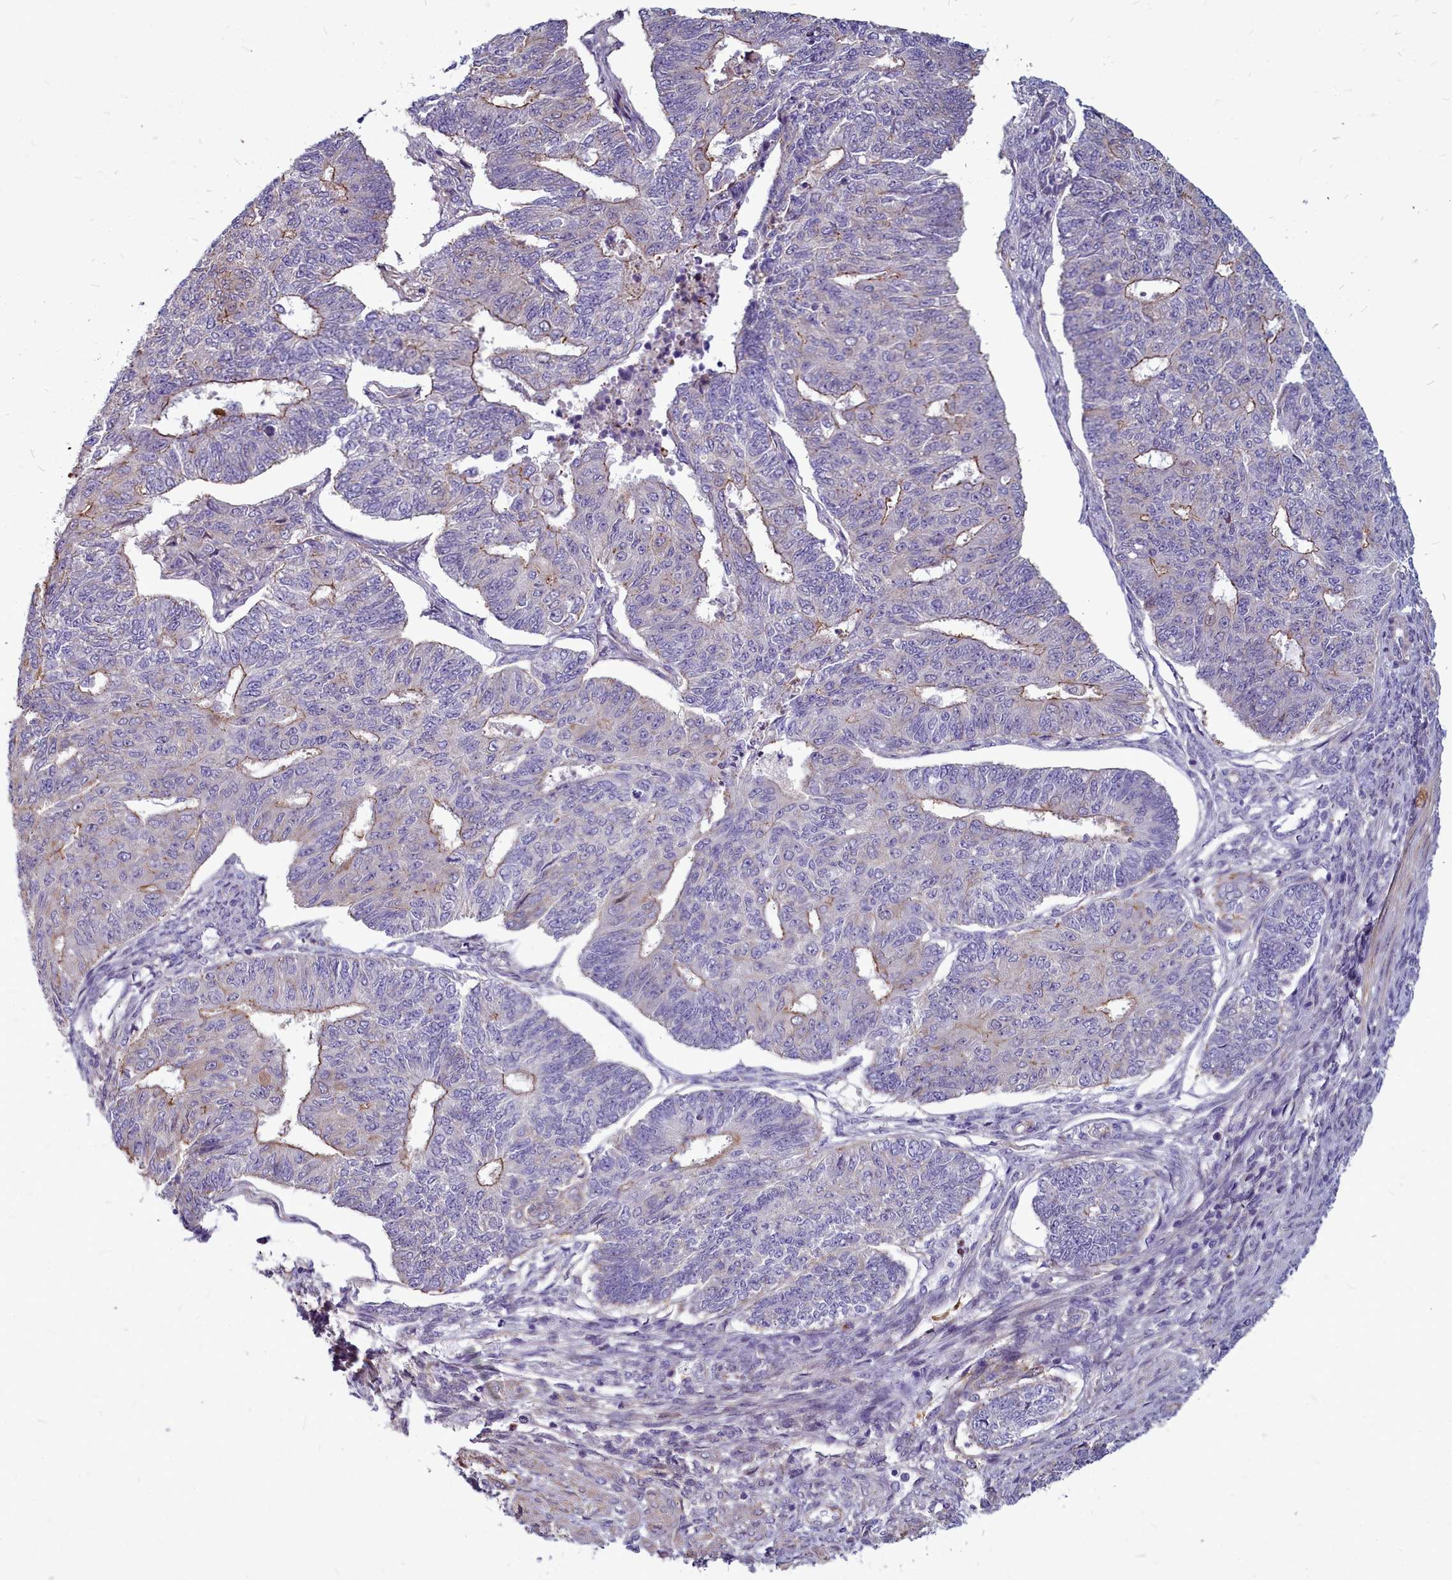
{"staining": {"intensity": "moderate", "quantity": "<25%", "location": "cytoplasmic/membranous"}, "tissue": "endometrial cancer", "cell_type": "Tumor cells", "image_type": "cancer", "snomed": [{"axis": "morphology", "description": "Adenocarcinoma, NOS"}, {"axis": "topography", "description": "Endometrium"}], "caption": "Immunohistochemical staining of human endometrial cancer (adenocarcinoma) demonstrates low levels of moderate cytoplasmic/membranous protein expression in about <25% of tumor cells.", "gene": "TTC5", "patient": {"sex": "female", "age": 32}}